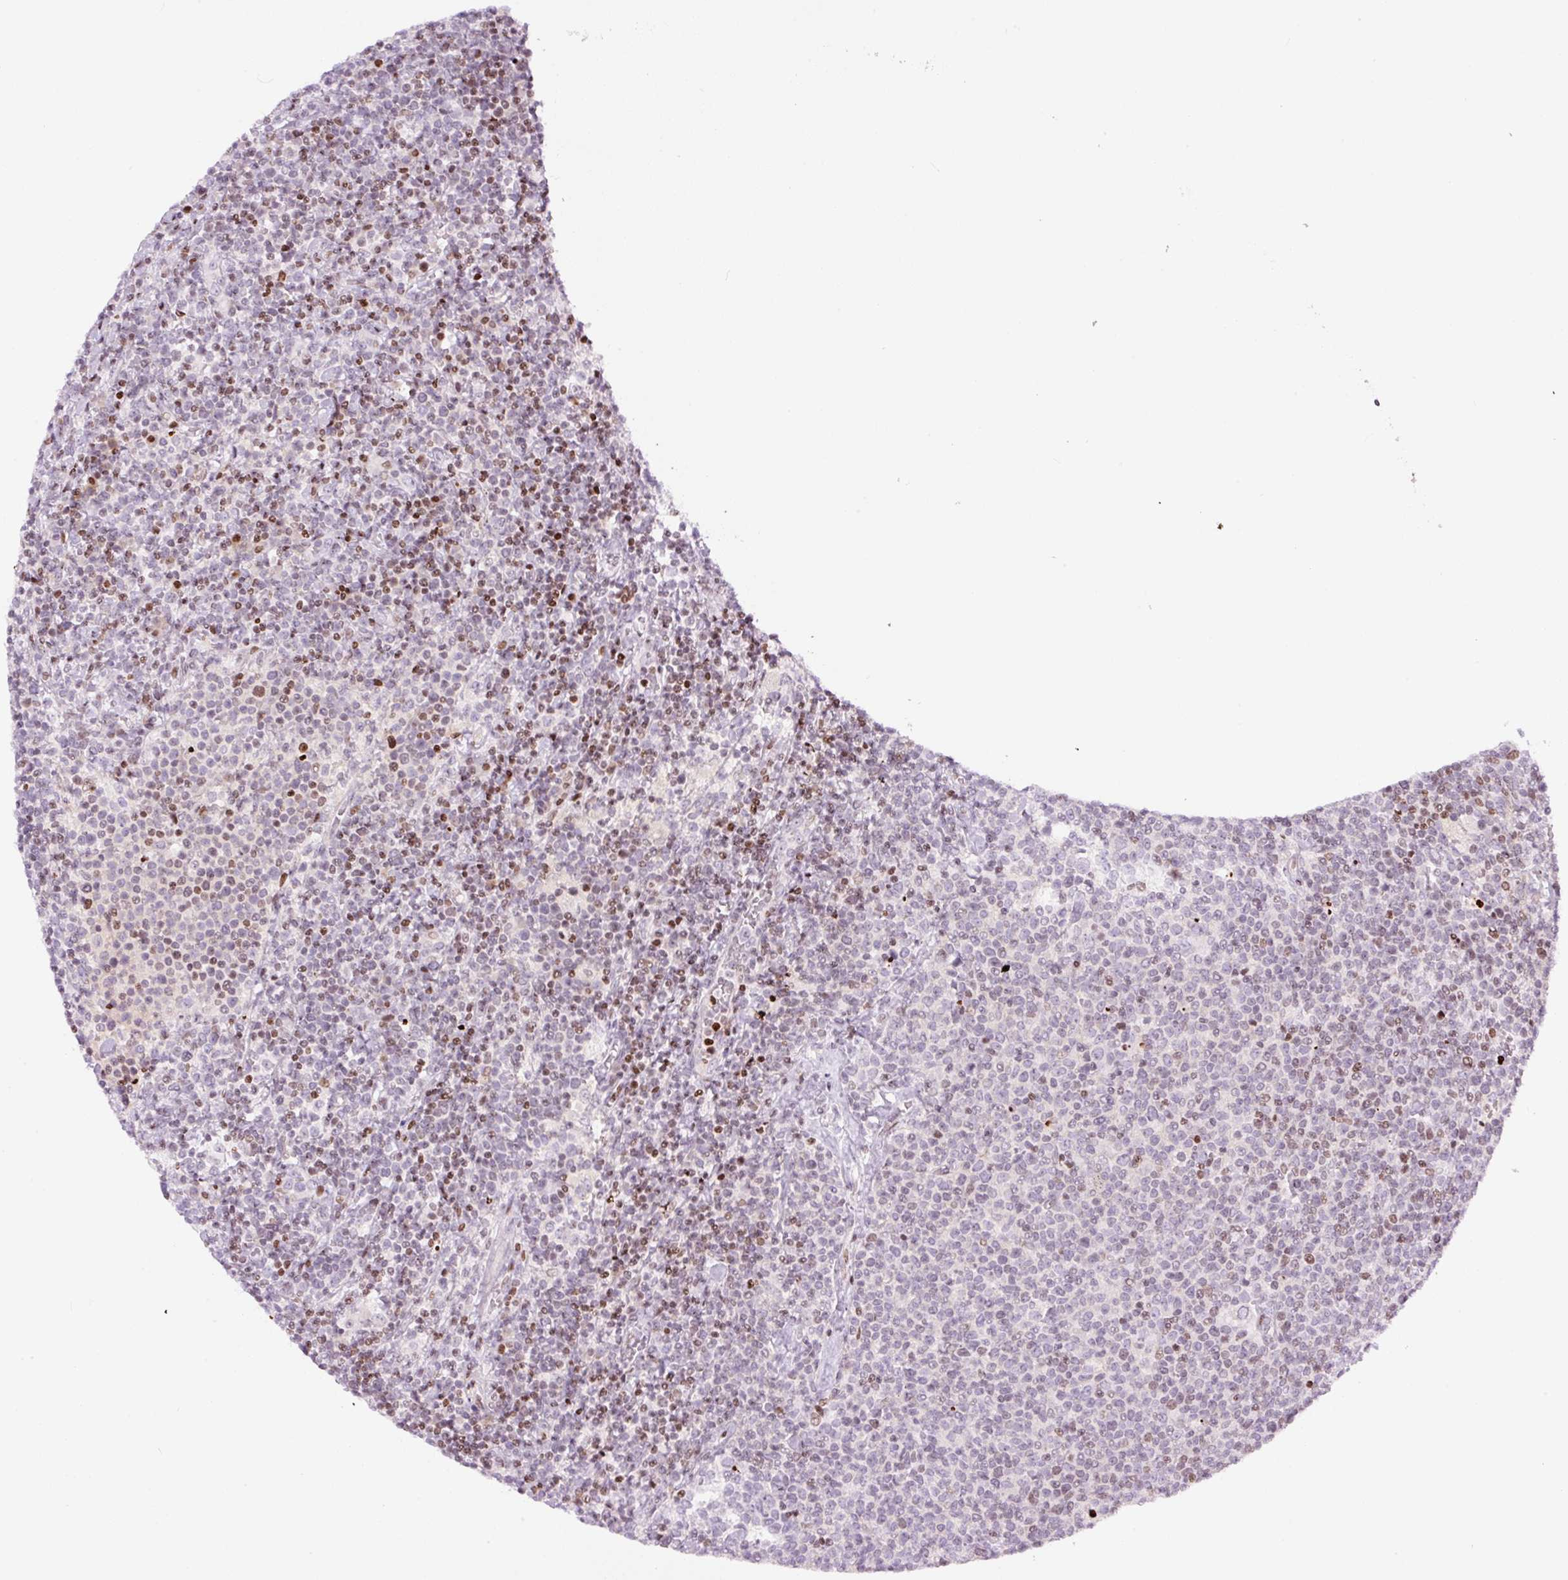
{"staining": {"intensity": "moderate", "quantity": "25%-75%", "location": "nuclear"}, "tissue": "lymphoma", "cell_type": "Tumor cells", "image_type": "cancer", "snomed": [{"axis": "morphology", "description": "Malignant lymphoma, non-Hodgkin's type, High grade"}, {"axis": "topography", "description": "Lymph node"}], "caption": "This is an image of immunohistochemistry staining of lymphoma, which shows moderate expression in the nuclear of tumor cells.", "gene": "TMEM177", "patient": {"sex": "male", "age": 61}}